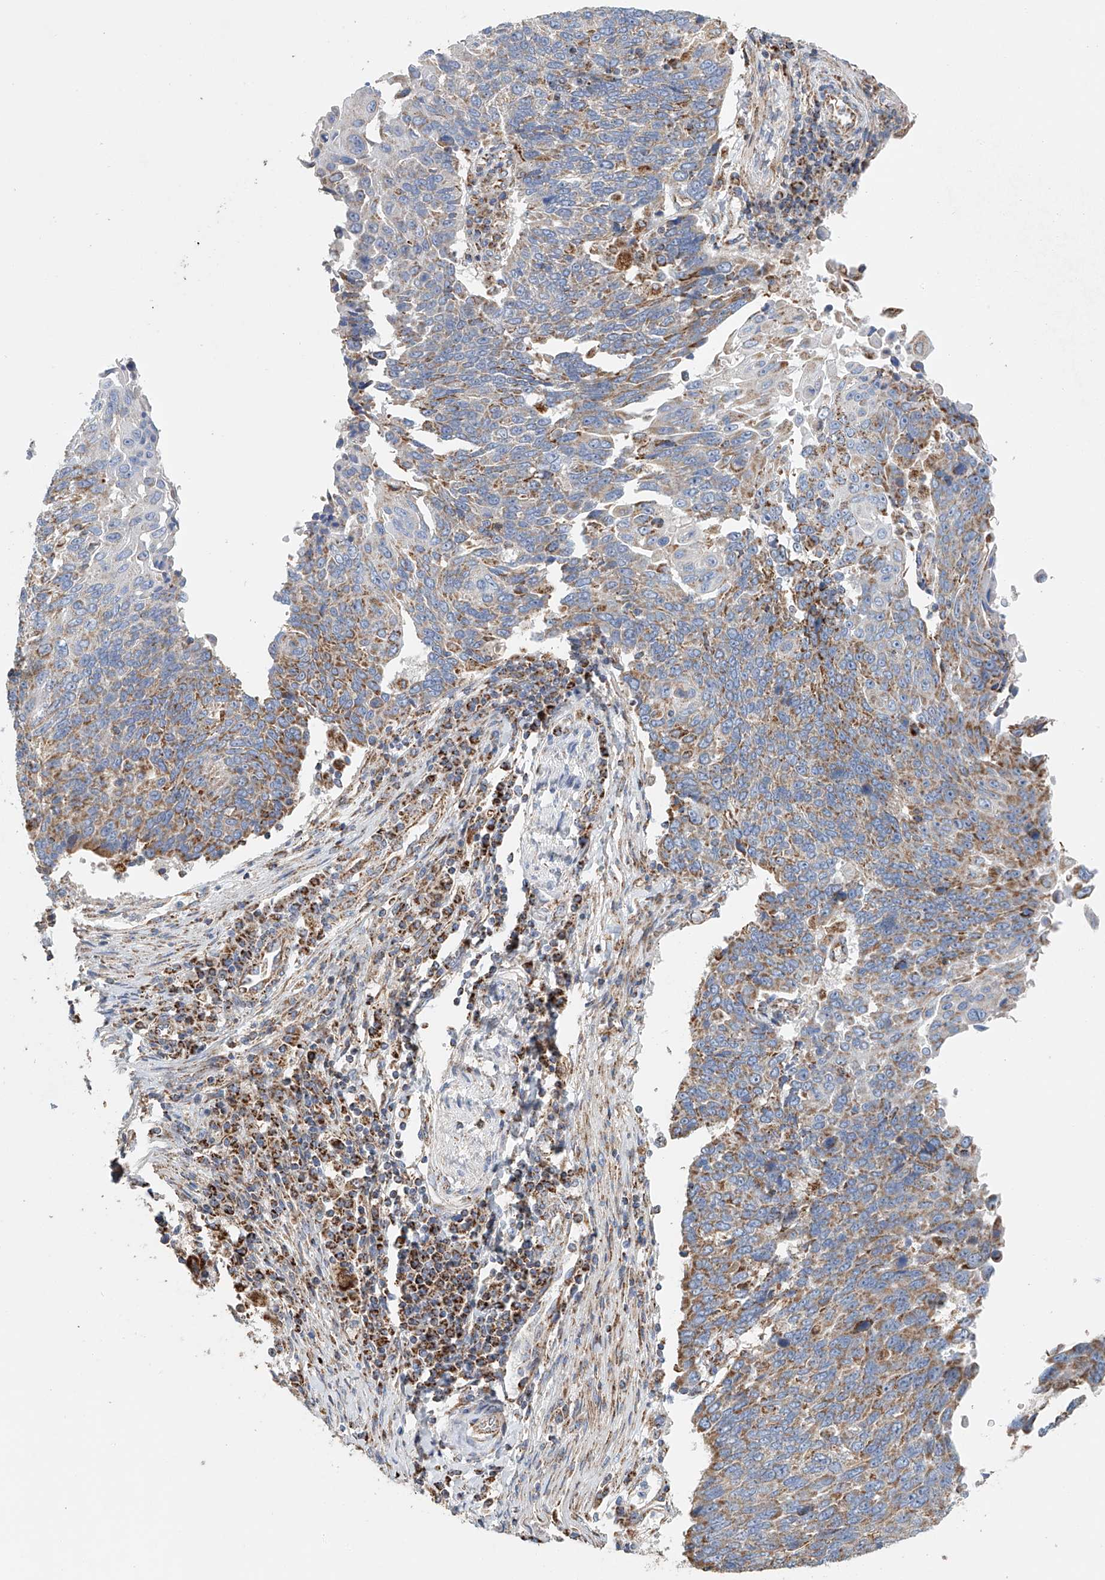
{"staining": {"intensity": "moderate", "quantity": ">75%", "location": "cytoplasmic/membranous"}, "tissue": "lung cancer", "cell_type": "Tumor cells", "image_type": "cancer", "snomed": [{"axis": "morphology", "description": "Squamous cell carcinoma, NOS"}, {"axis": "topography", "description": "Lung"}], "caption": "Human lung squamous cell carcinoma stained with a brown dye displays moderate cytoplasmic/membranous positive positivity in approximately >75% of tumor cells.", "gene": "MCL1", "patient": {"sex": "male", "age": 66}}